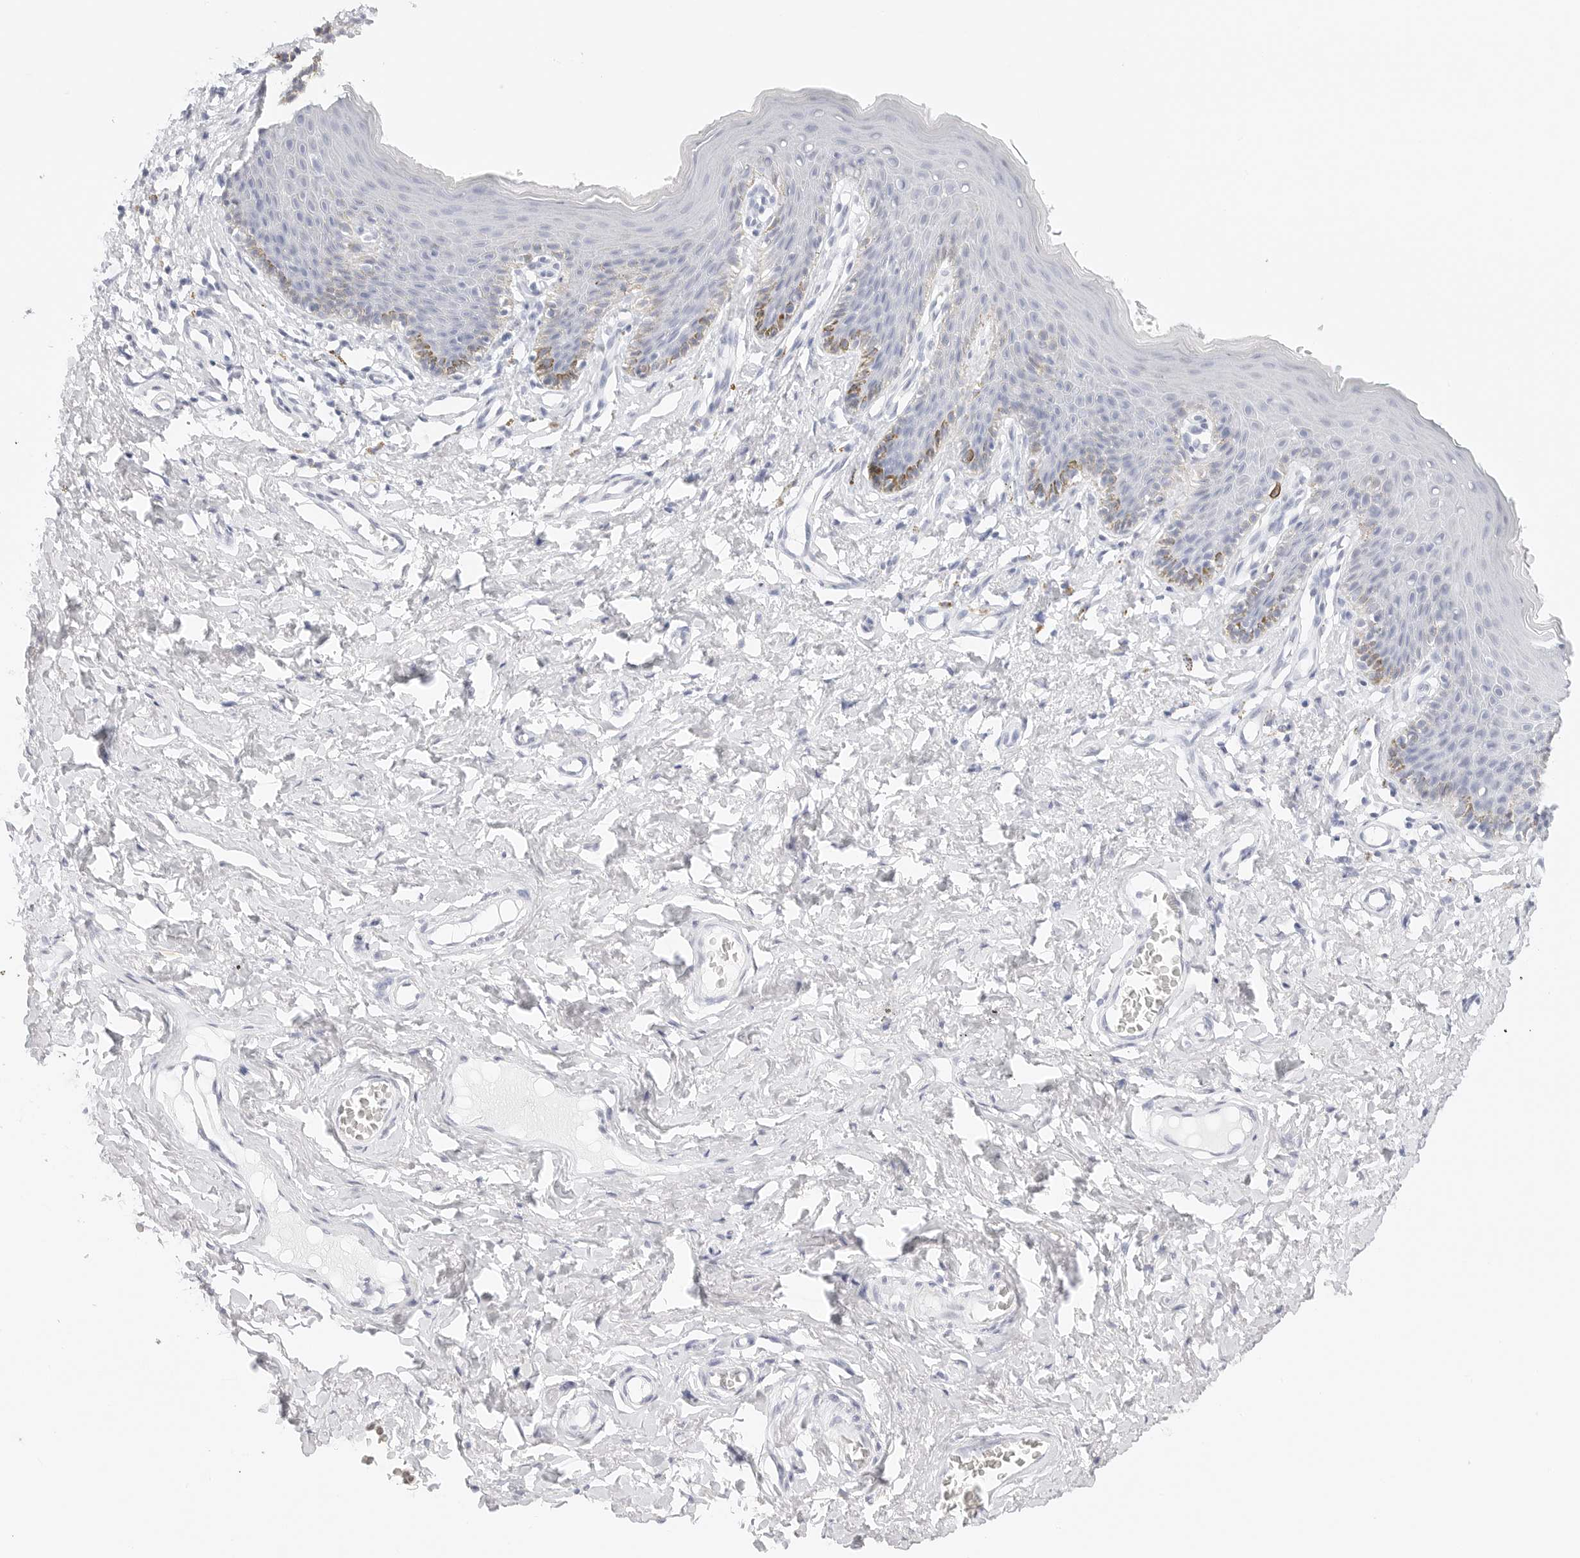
{"staining": {"intensity": "negative", "quantity": "none", "location": "none"}, "tissue": "skin", "cell_type": "Epidermal cells", "image_type": "normal", "snomed": [{"axis": "morphology", "description": "Normal tissue, NOS"}, {"axis": "topography", "description": "Vulva"}], "caption": "Micrograph shows no protein expression in epidermal cells of unremarkable skin. (Brightfield microscopy of DAB immunohistochemistry (IHC) at high magnification).", "gene": "TFF2", "patient": {"sex": "female", "age": 66}}